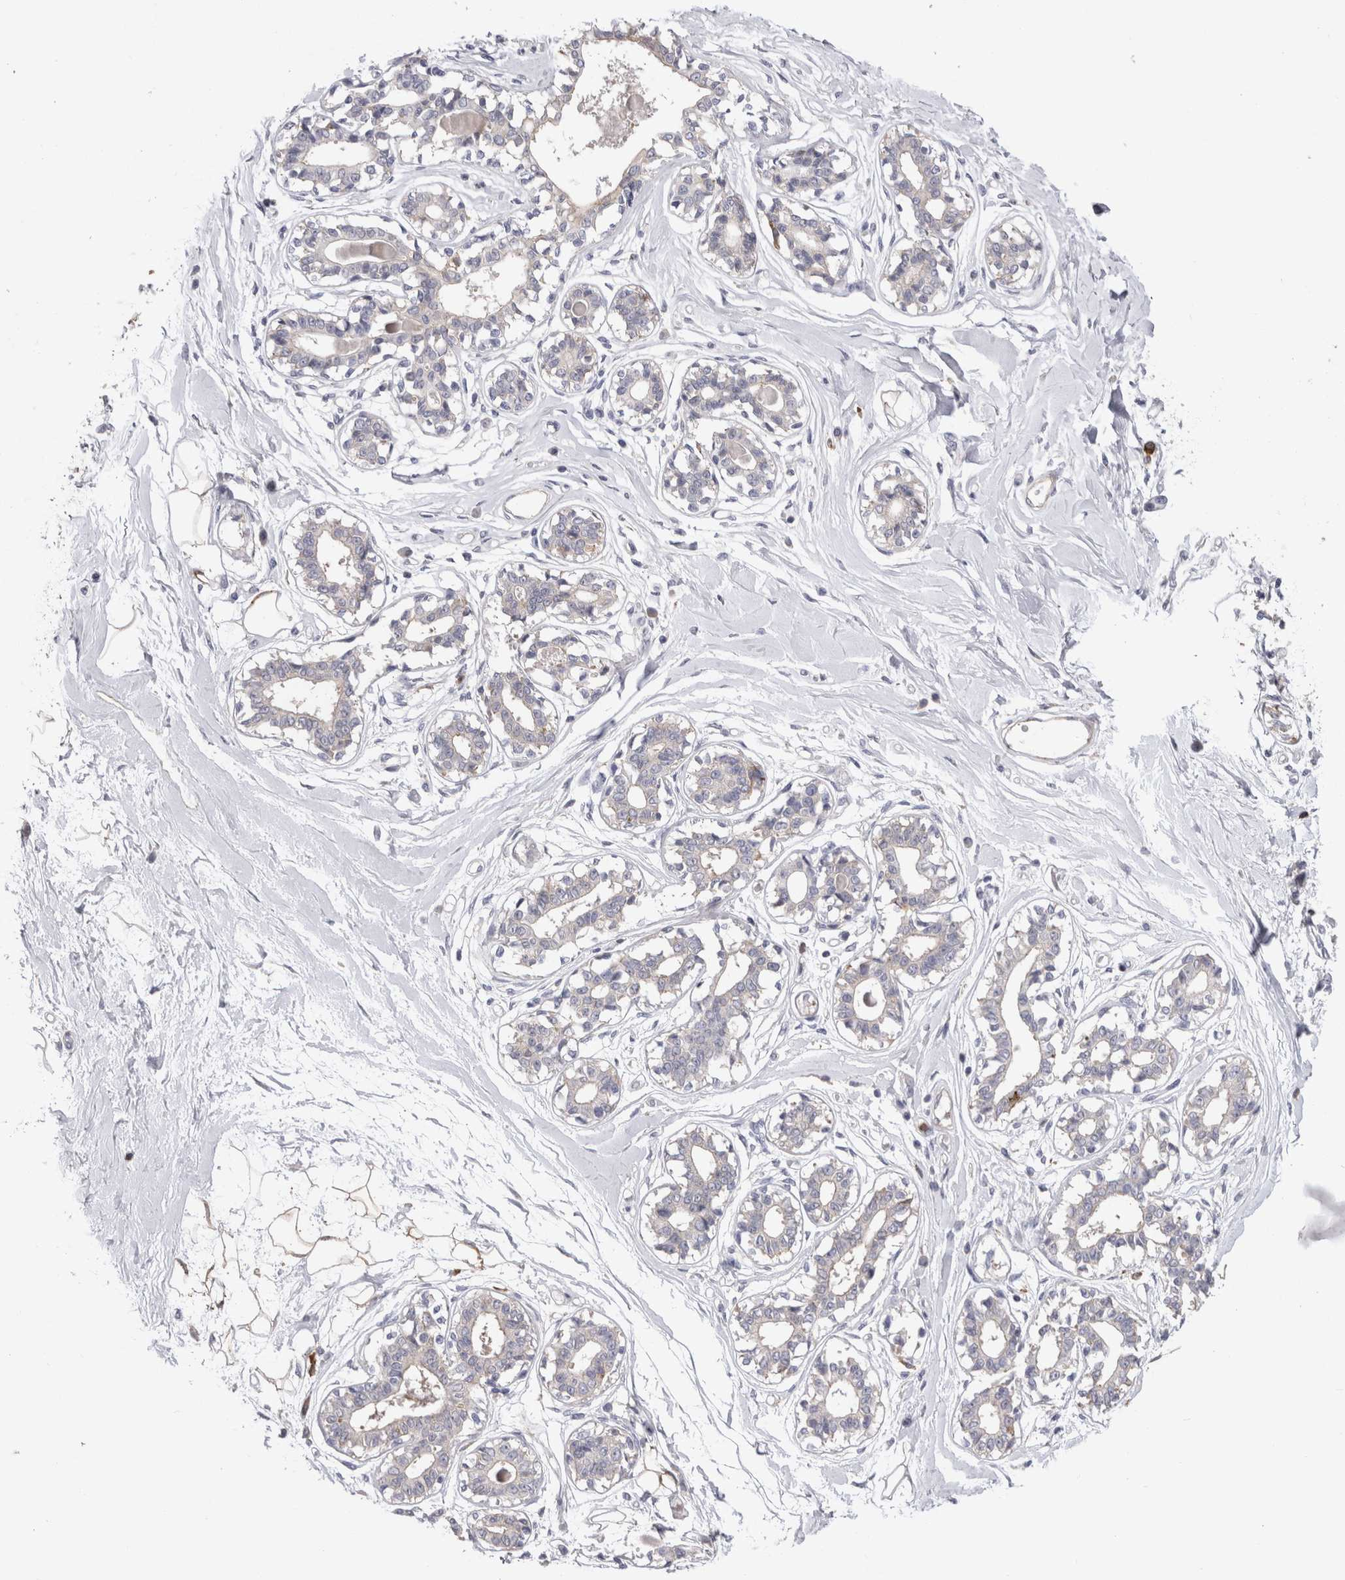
{"staining": {"intensity": "negative", "quantity": "none", "location": "none"}, "tissue": "breast", "cell_type": "Adipocytes", "image_type": "normal", "snomed": [{"axis": "morphology", "description": "Normal tissue, NOS"}, {"axis": "topography", "description": "Breast"}], "caption": "The micrograph displays no staining of adipocytes in benign breast.", "gene": "RAB11FIP1", "patient": {"sex": "female", "age": 45}}